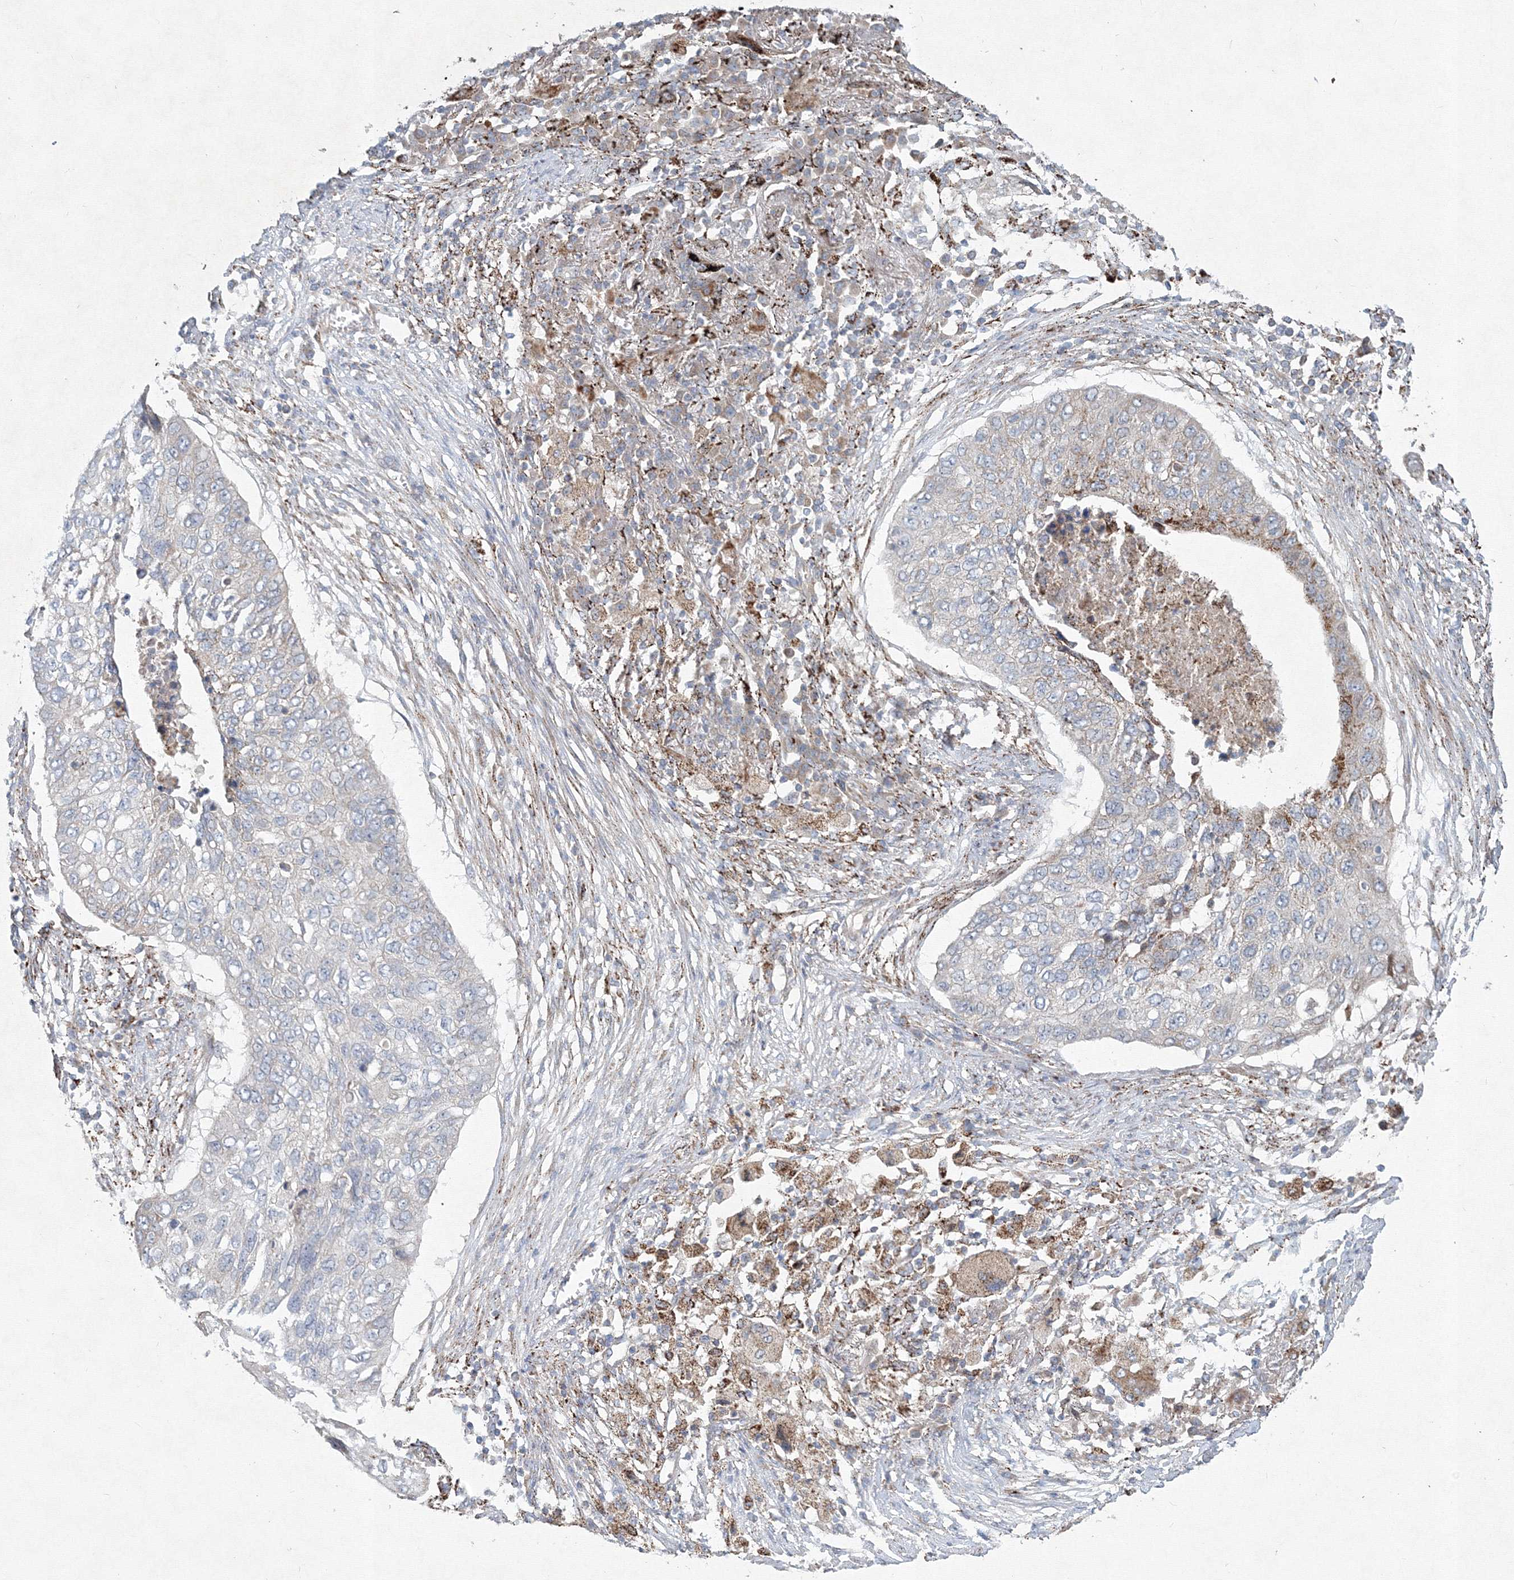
{"staining": {"intensity": "moderate", "quantity": "<25%", "location": "cytoplasmic/membranous"}, "tissue": "lung cancer", "cell_type": "Tumor cells", "image_type": "cancer", "snomed": [{"axis": "morphology", "description": "Squamous cell carcinoma, NOS"}, {"axis": "topography", "description": "Lung"}], "caption": "Immunohistochemical staining of lung cancer (squamous cell carcinoma) exhibits moderate cytoplasmic/membranous protein staining in about <25% of tumor cells.", "gene": "WDR49", "patient": {"sex": "female", "age": 63}}